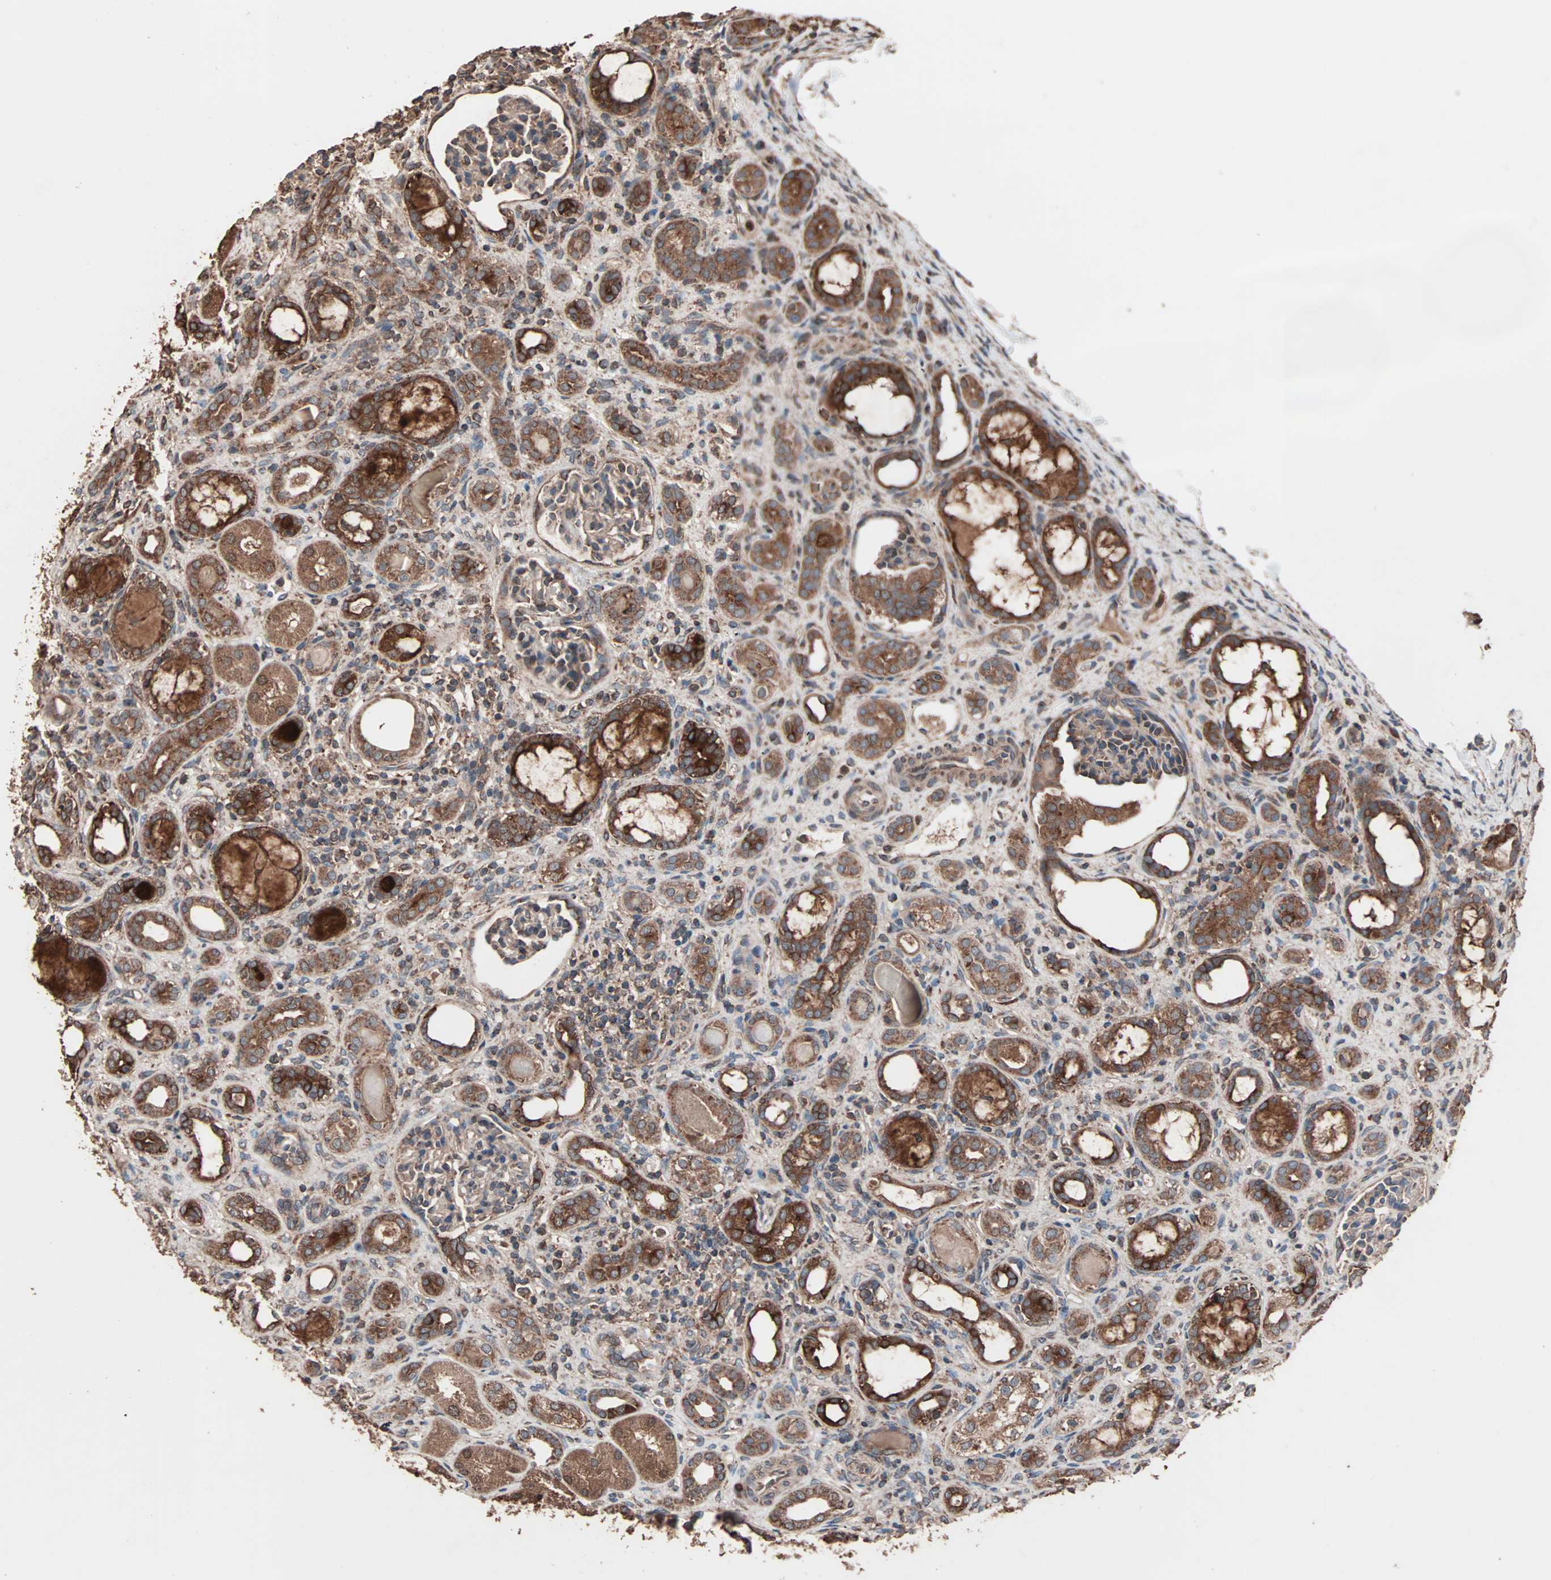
{"staining": {"intensity": "weak", "quantity": "25%-75%", "location": "cytoplasmic/membranous"}, "tissue": "kidney", "cell_type": "Cells in glomeruli", "image_type": "normal", "snomed": [{"axis": "morphology", "description": "Normal tissue, NOS"}, {"axis": "topography", "description": "Kidney"}], "caption": "IHC photomicrograph of unremarkable kidney stained for a protein (brown), which reveals low levels of weak cytoplasmic/membranous expression in approximately 25%-75% of cells in glomeruli.", "gene": "MRPL2", "patient": {"sex": "male", "age": 7}}